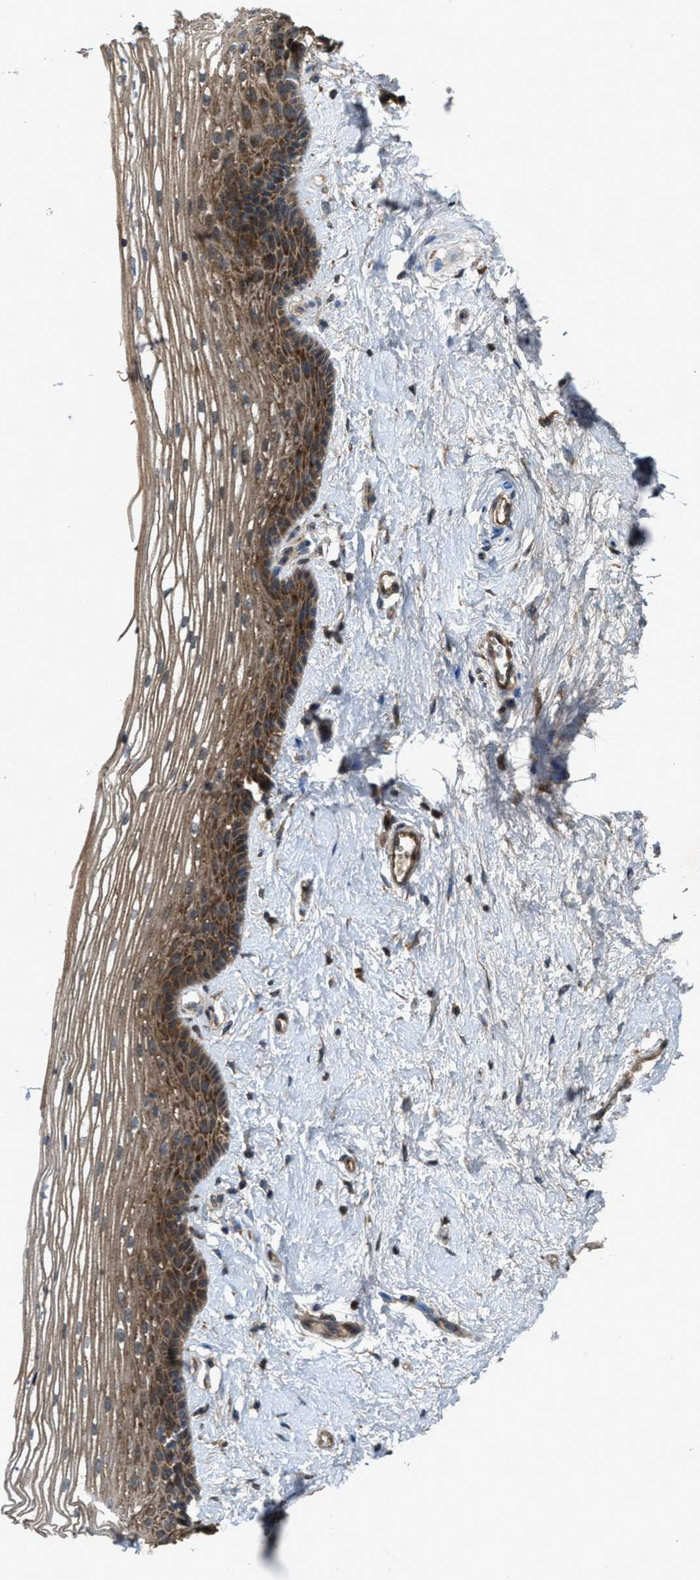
{"staining": {"intensity": "moderate", "quantity": ">75%", "location": "cytoplasmic/membranous"}, "tissue": "vagina", "cell_type": "Squamous epithelial cells", "image_type": "normal", "snomed": [{"axis": "morphology", "description": "Normal tissue, NOS"}, {"axis": "topography", "description": "Vagina"}], "caption": "Immunohistochemistry (DAB) staining of unremarkable vagina exhibits moderate cytoplasmic/membranous protein expression in about >75% of squamous epithelial cells.", "gene": "PDP2", "patient": {"sex": "female", "age": 46}}